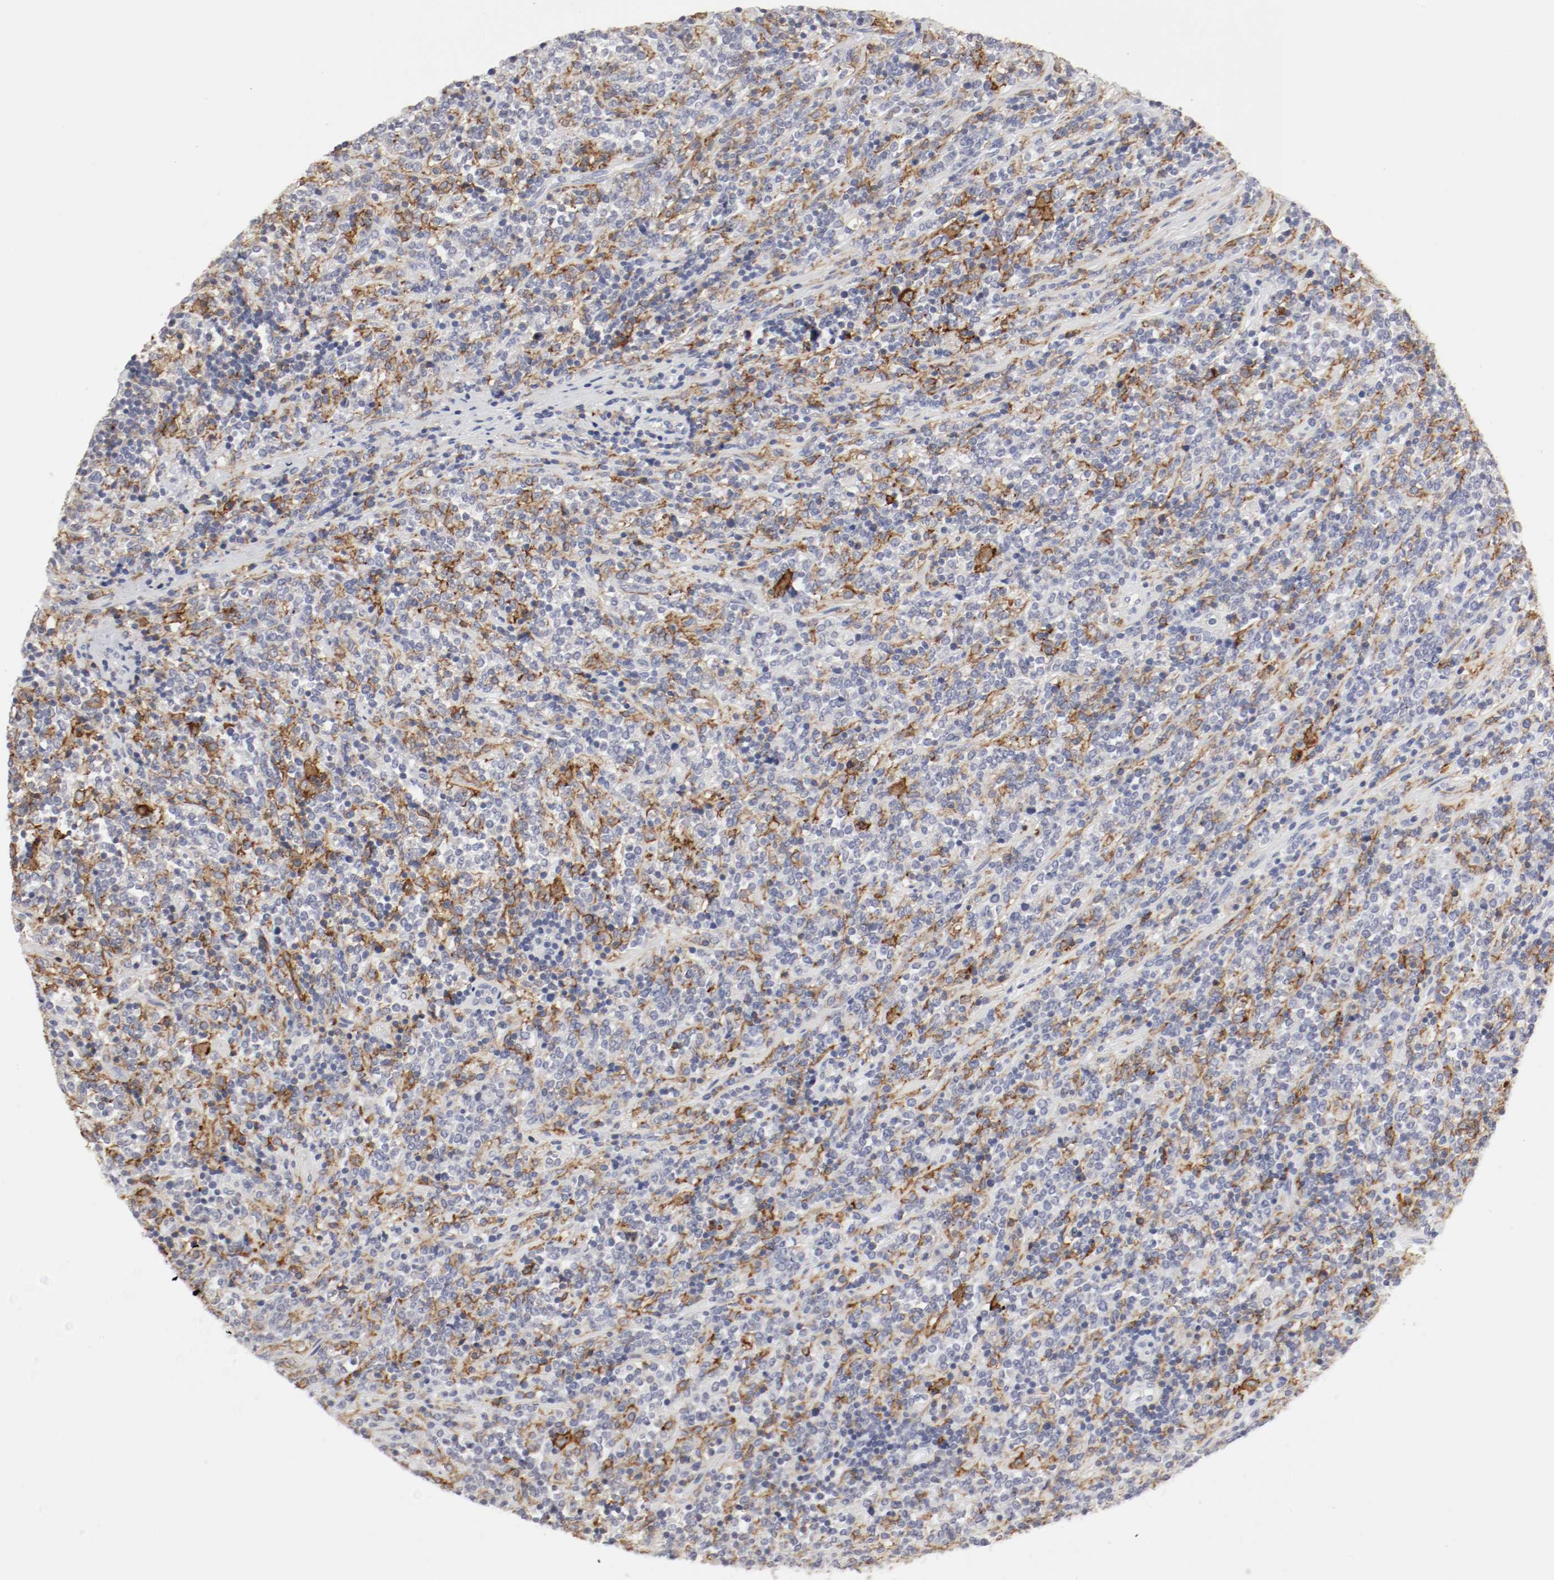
{"staining": {"intensity": "negative", "quantity": "none", "location": "none"}, "tissue": "lymphoma", "cell_type": "Tumor cells", "image_type": "cancer", "snomed": [{"axis": "morphology", "description": "Malignant lymphoma, non-Hodgkin's type, High grade"}, {"axis": "topography", "description": "Soft tissue"}], "caption": "An immunohistochemistry micrograph of malignant lymphoma, non-Hodgkin's type (high-grade) is shown. There is no staining in tumor cells of malignant lymphoma, non-Hodgkin's type (high-grade).", "gene": "ITGAX", "patient": {"sex": "male", "age": 18}}